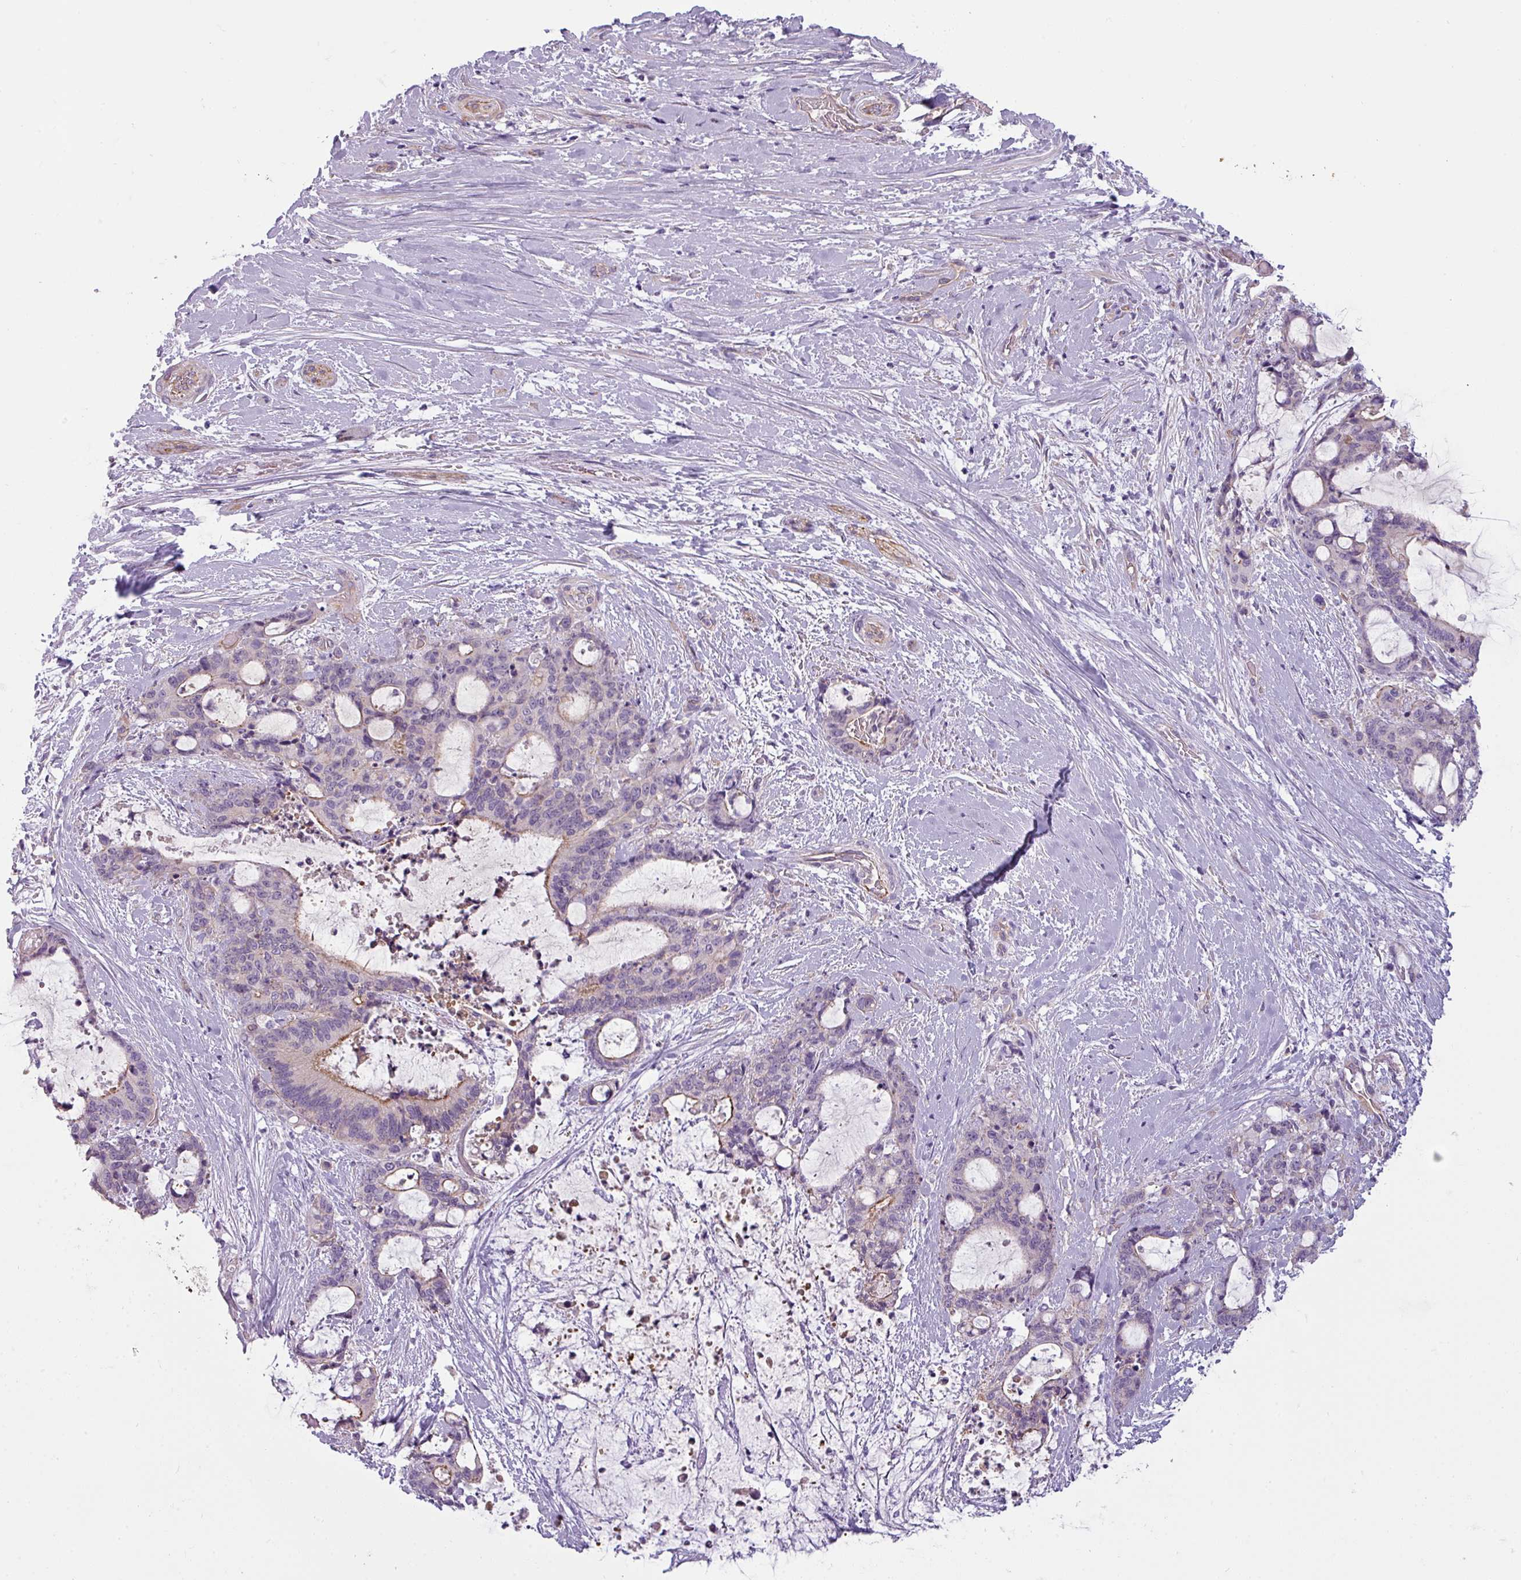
{"staining": {"intensity": "moderate", "quantity": "<25%", "location": "cytoplasmic/membranous"}, "tissue": "liver cancer", "cell_type": "Tumor cells", "image_type": "cancer", "snomed": [{"axis": "morphology", "description": "Normal tissue, NOS"}, {"axis": "morphology", "description": "Cholangiocarcinoma"}, {"axis": "topography", "description": "Liver"}, {"axis": "topography", "description": "Peripheral nerve tissue"}], "caption": "Liver cancer (cholangiocarcinoma) stained with a brown dye exhibits moderate cytoplasmic/membranous positive expression in about <25% of tumor cells.", "gene": "BUD23", "patient": {"sex": "female", "age": 73}}